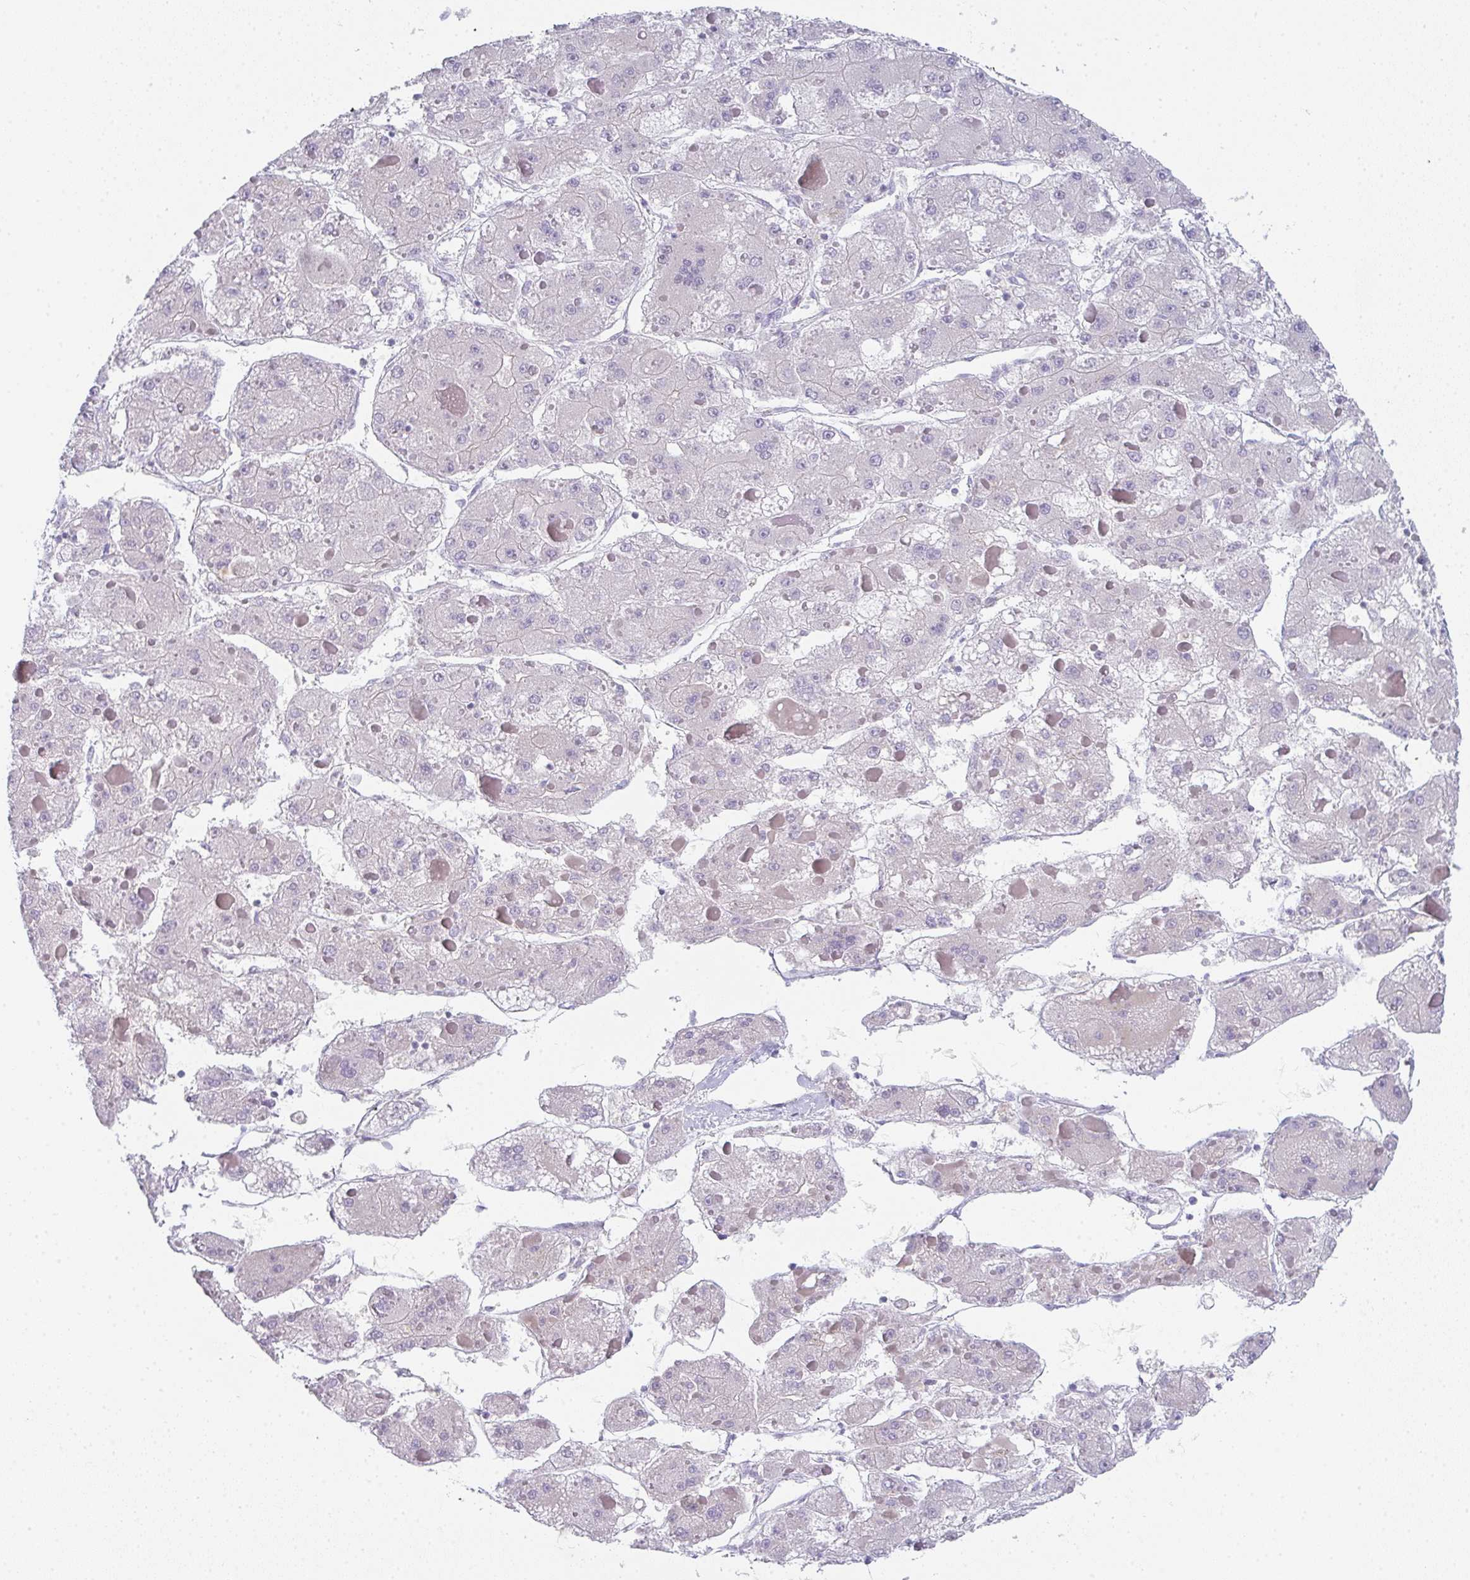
{"staining": {"intensity": "negative", "quantity": "none", "location": "none"}, "tissue": "liver cancer", "cell_type": "Tumor cells", "image_type": "cancer", "snomed": [{"axis": "morphology", "description": "Carcinoma, Hepatocellular, NOS"}, {"axis": "topography", "description": "Liver"}], "caption": "Tumor cells are negative for brown protein staining in hepatocellular carcinoma (liver).", "gene": "CACNA1S", "patient": {"sex": "female", "age": 73}}